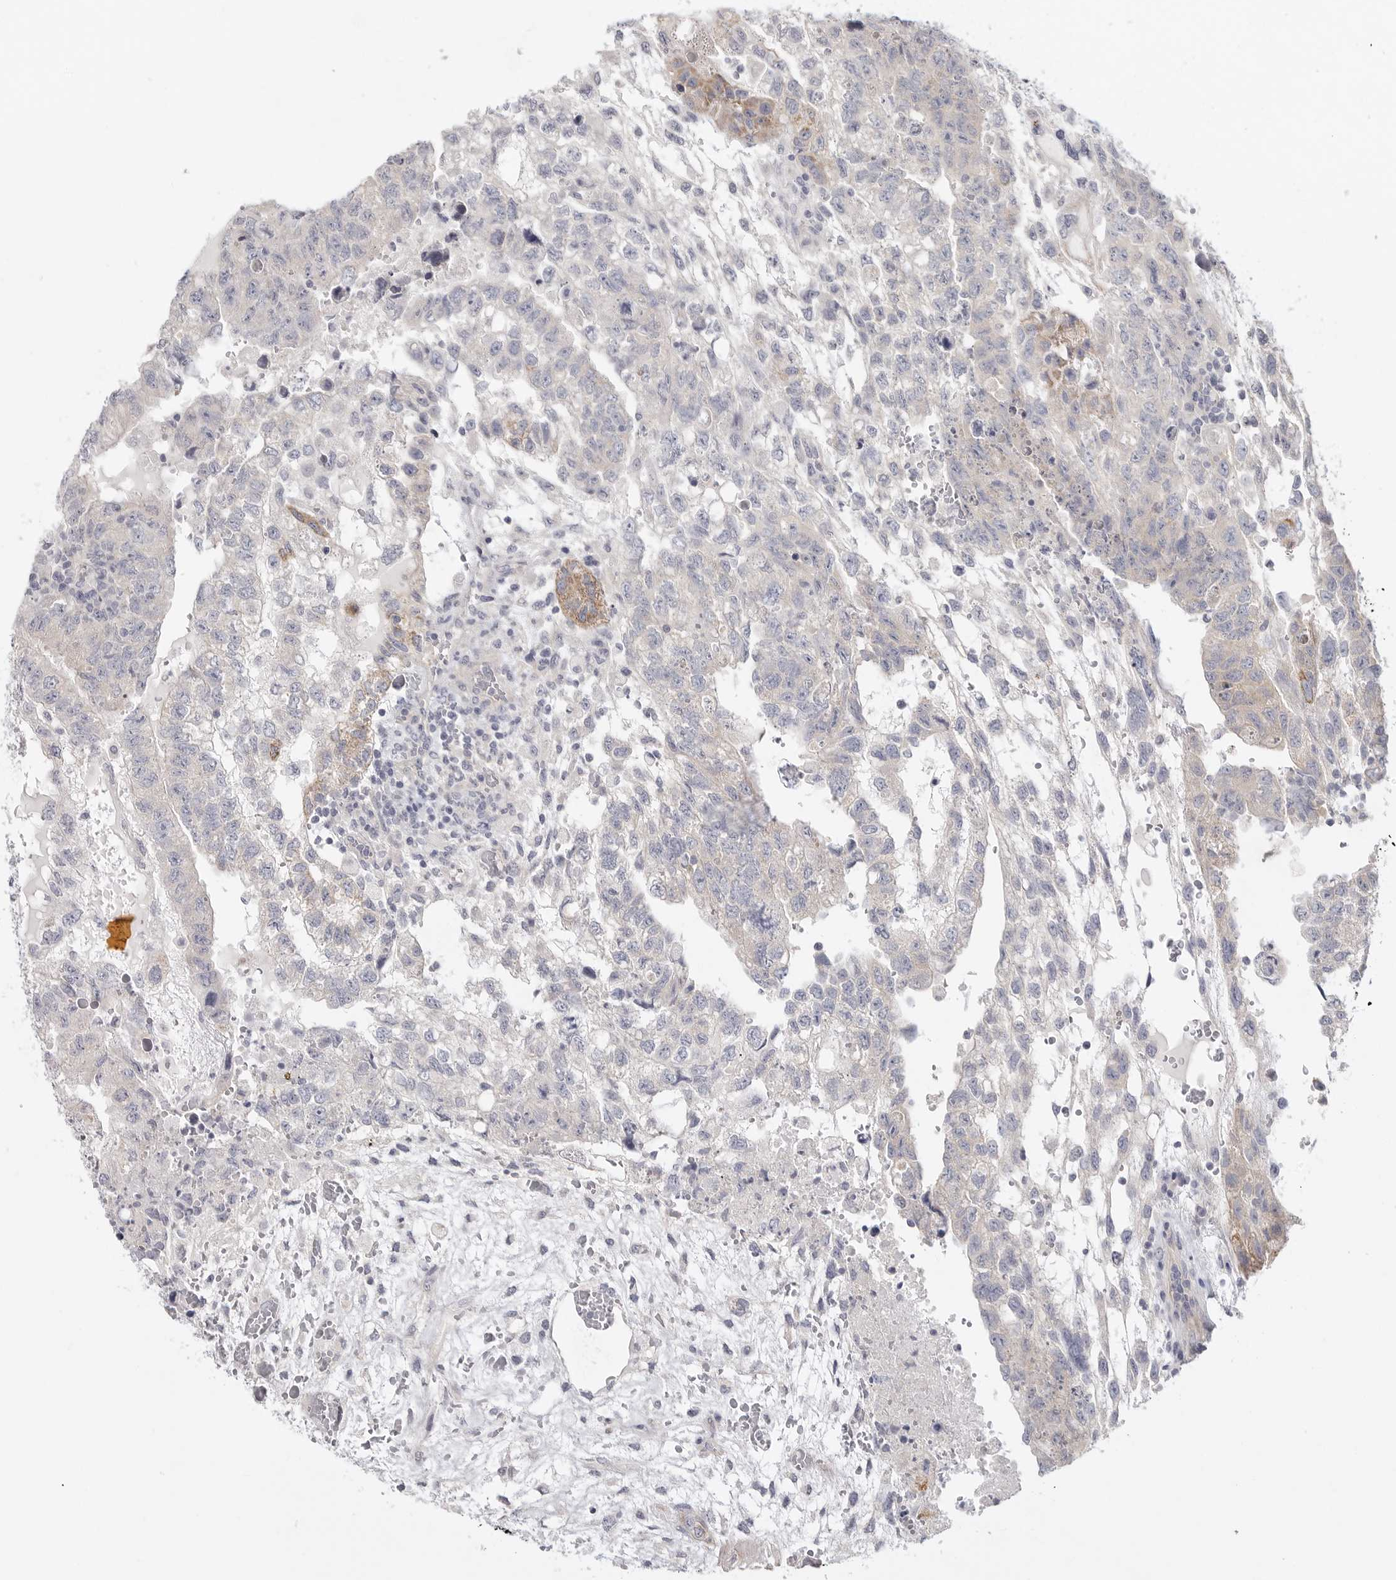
{"staining": {"intensity": "negative", "quantity": "none", "location": "none"}, "tissue": "testis cancer", "cell_type": "Tumor cells", "image_type": "cancer", "snomed": [{"axis": "morphology", "description": "Carcinoma, Embryonal, NOS"}, {"axis": "topography", "description": "Testis"}], "caption": "Tumor cells show no significant expression in testis embryonal carcinoma.", "gene": "ELP3", "patient": {"sex": "male", "age": 36}}